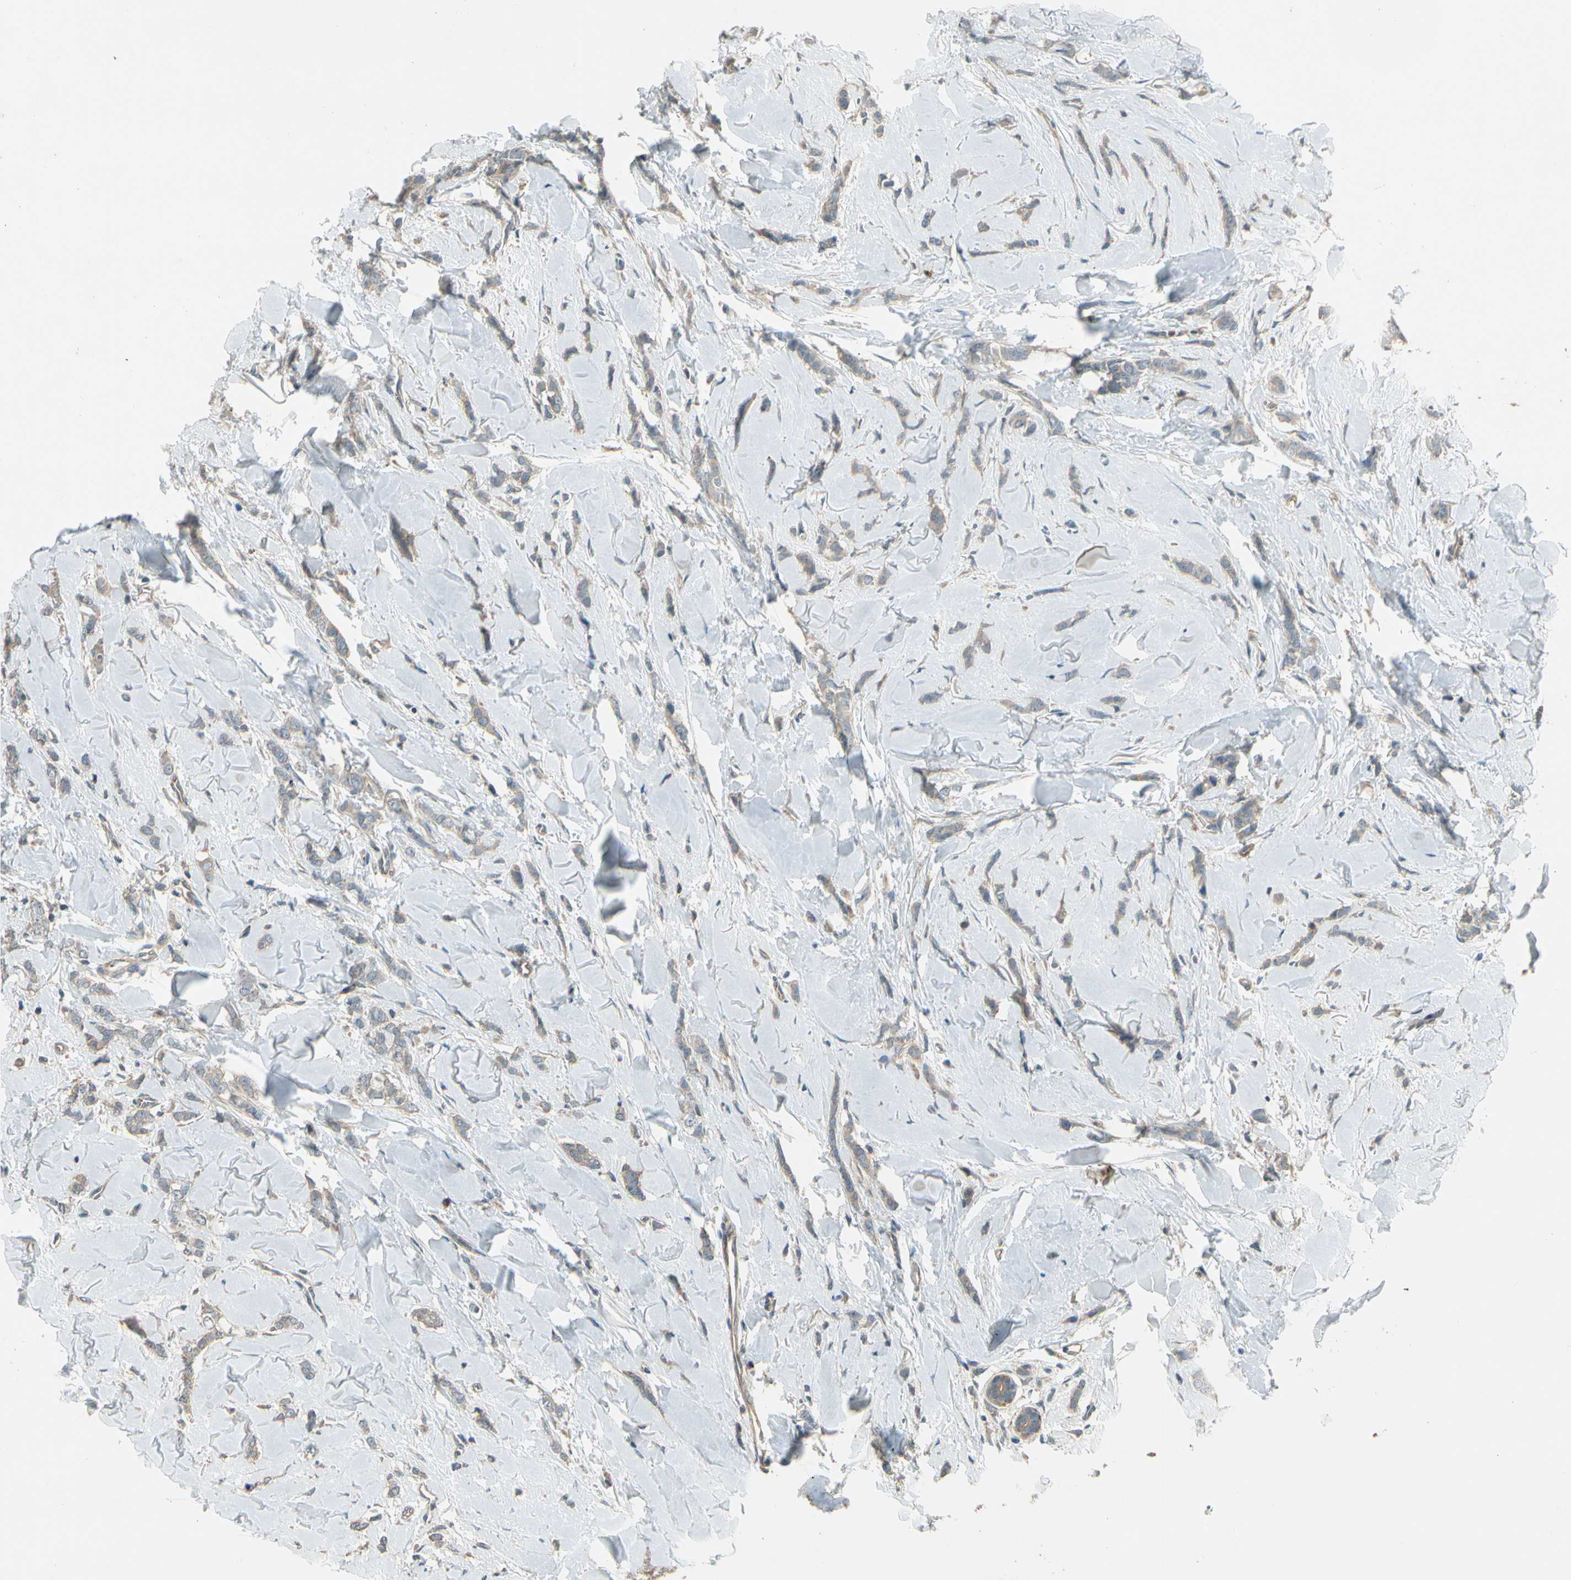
{"staining": {"intensity": "weak", "quantity": ">75%", "location": "cytoplasmic/membranous"}, "tissue": "breast cancer", "cell_type": "Tumor cells", "image_type": "cancer", "snomed": [{"axis": "morphology", "description": "Lobular carcinoma"}, {"axis": "topography", "description": "Skin"}, {"axis": "topography", "description": "Breast"}], "caption": "Immunohistochemistry image of human breast cancer stained for a protein (brown), which demonstrates low levels of weak cytoplasmic/membranous expression in approximately >75% of tumor cells.", "gene": "ACVR1", "patient": {"sex": "female", "age": 46}}